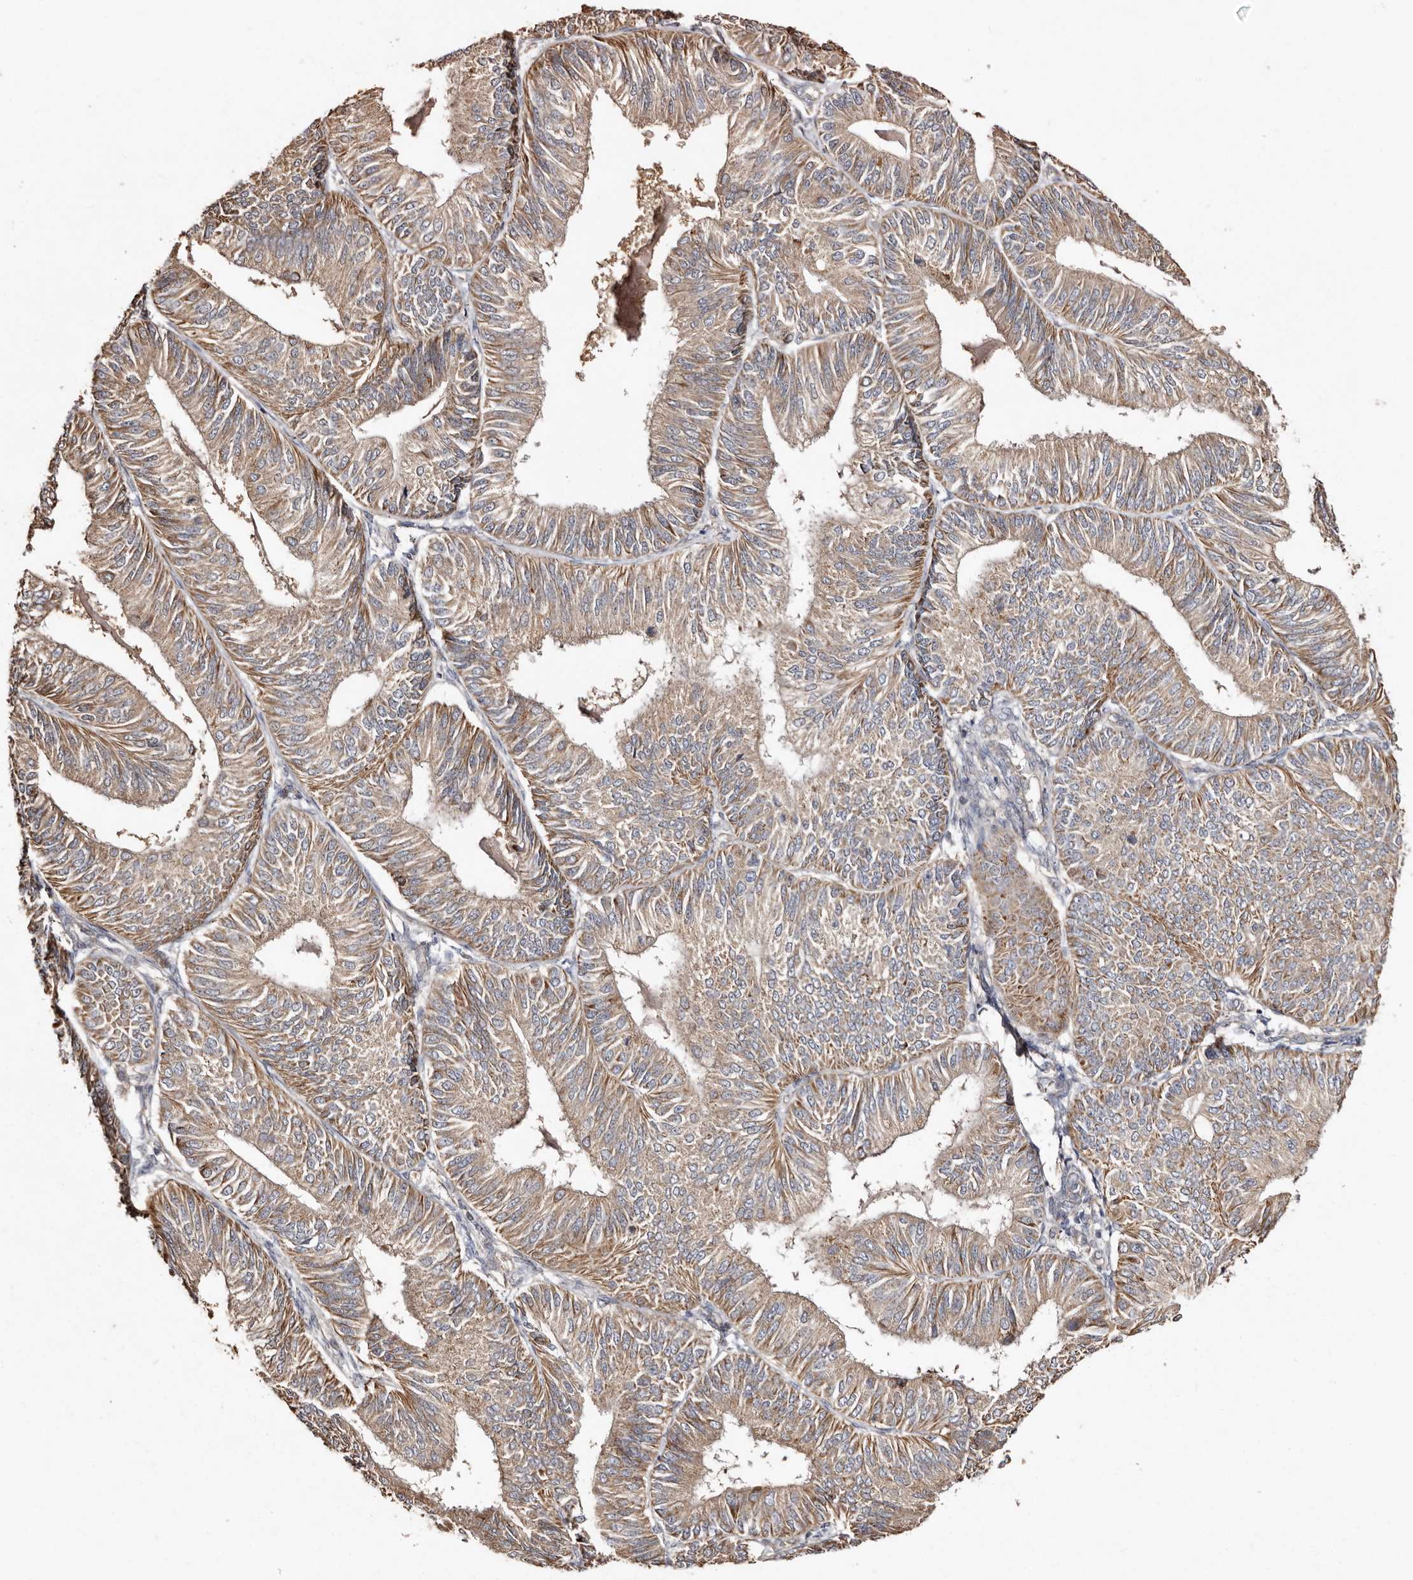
{"staining": {"intensity": "weak", "quantity": ">75%", "location": "cytoplasmic/membranous"}, "tissue": "endometrial cancer", "cell_type": "Tumor cells", "image_type": "cancer", "snomed": [{"axis": "morphology", "description": "Adenocarcinoma, NOS"}, {"axis": "topography", "description": "Endometrium"}], "caption": "Endometrial cancer (adenocarcinoma) stained for a protein (brown) demonstrates weak cytoplasmic/membranous positive positivity in about >75% of tumor cells.", "gene": "MACC1", "patient": {"sex": "female", "age": 58}}